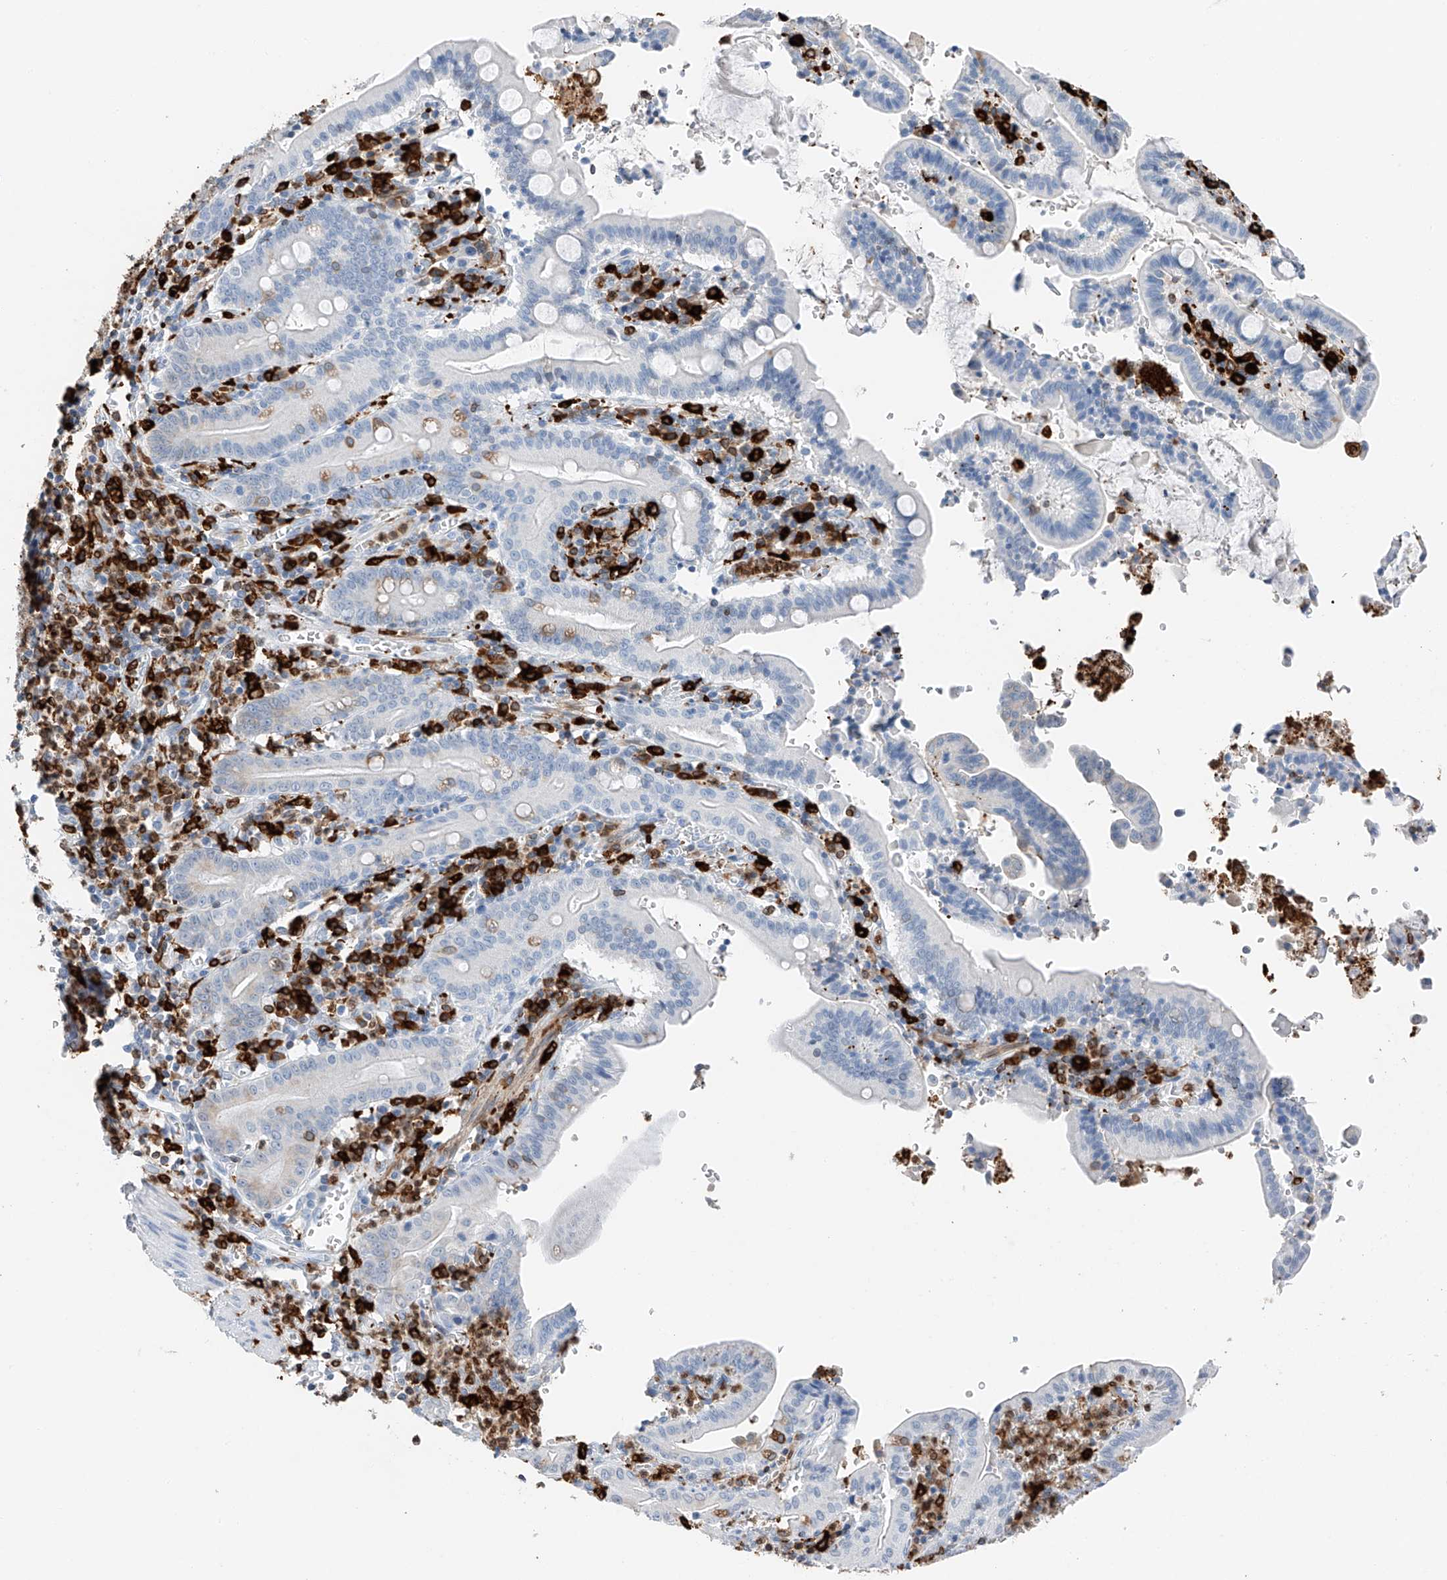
{"staining": {"intensity": "moderate", "quantity": "<25%", "location": "cytoplasmic/membranous"}, "tissue": "pancreatic cancer", "cell_type": "Tumor cells", "image_type": "cancer", "snomed": [{"axis": "morphology", "description": "Adenocarcinoma, NOS"}, {"axis": "topography", "description": "Pancreas"}], "caption": "A brown stain highlights moderate cytoplasmic/membranous positivity of a protein in adenocarcinoma (pancreatic) tumor cells.", "gene": "TBXAS1", "patient": {"sex": "male", "age": 70}}